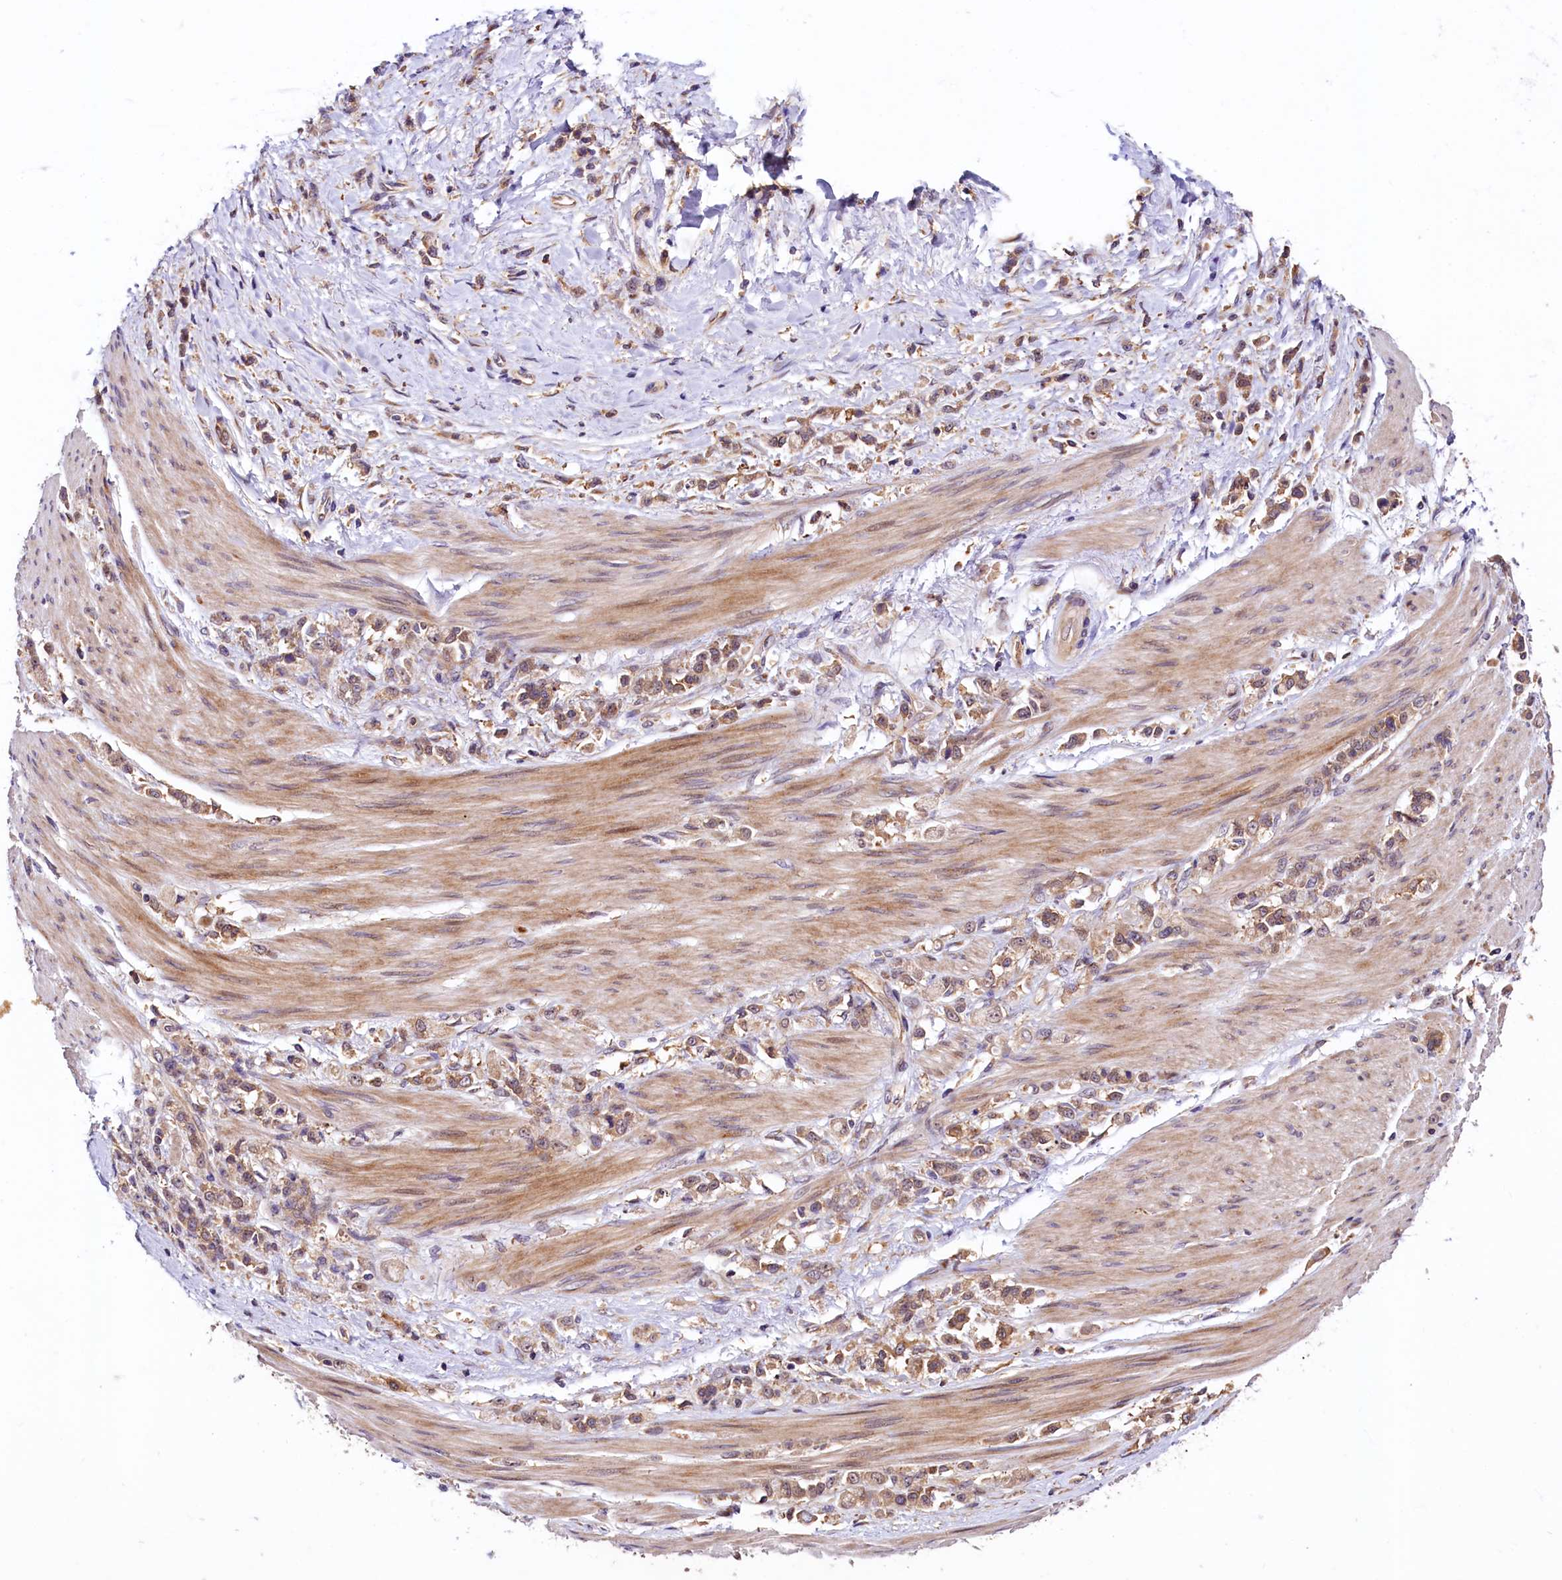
{"staining": {"intensity": "moderate", "quantity": ">75%", "location": "cytoplasmic/membranous"}, "tissue": "stomach cancer", "cell_type": "Tumor cells", "image_type": "cancer", "snomed": [{"axis": "morphology", "description": "Adenocarcinoma, NOS"}, {"axis": "topography", "description": "Stomach"}], "caption": "IHC of stomach adenocarcinoma demonstrates medium levels of moderate cytoplasmic/membranous positivity in about >75% of tumor cells.", "gene": "VPS35", "patient": {"sex": "female", "age": 60}}